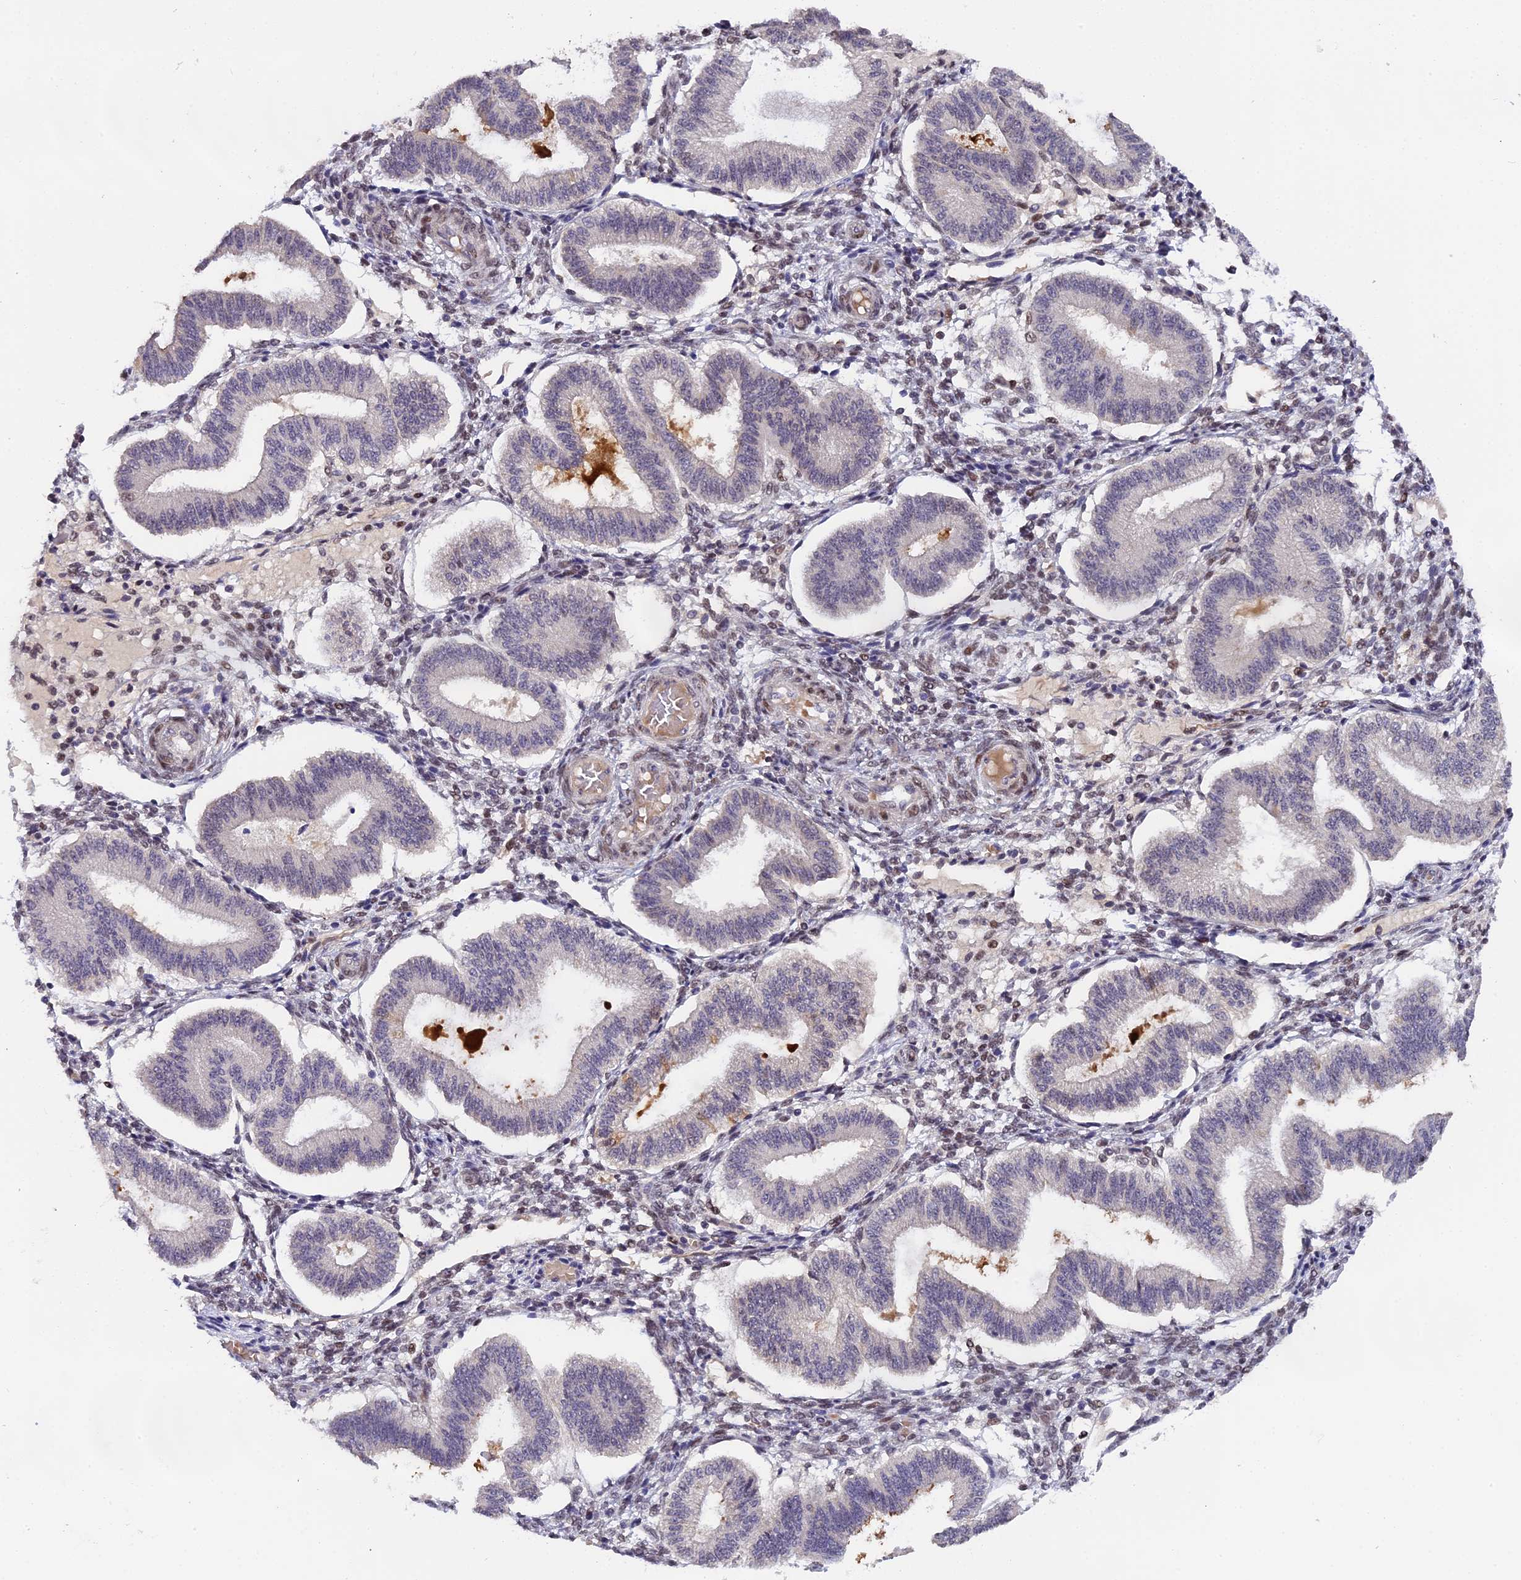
{"staining": {"intensity": "moderate", "quantity": "<25%", "location": "nuclear"}, "tissue": "endometrium", "cell_type": "Cells in endometrial stroma", "image_type": "normal", "snomed": [{"axis": "morphology", "description": "Normal tissue, NOS"}, {"axis": "topography", "description": "Endometrium"}], "caption": "Immunohistochemistry of unremarkable human endometrium shows low levels of moderate nuclear expression in about <25% of cells in endometrial stroma. Nuclei are stained in blue.", "gene": "PYGO1", "patient": {"sex": "female", "age": 39}}